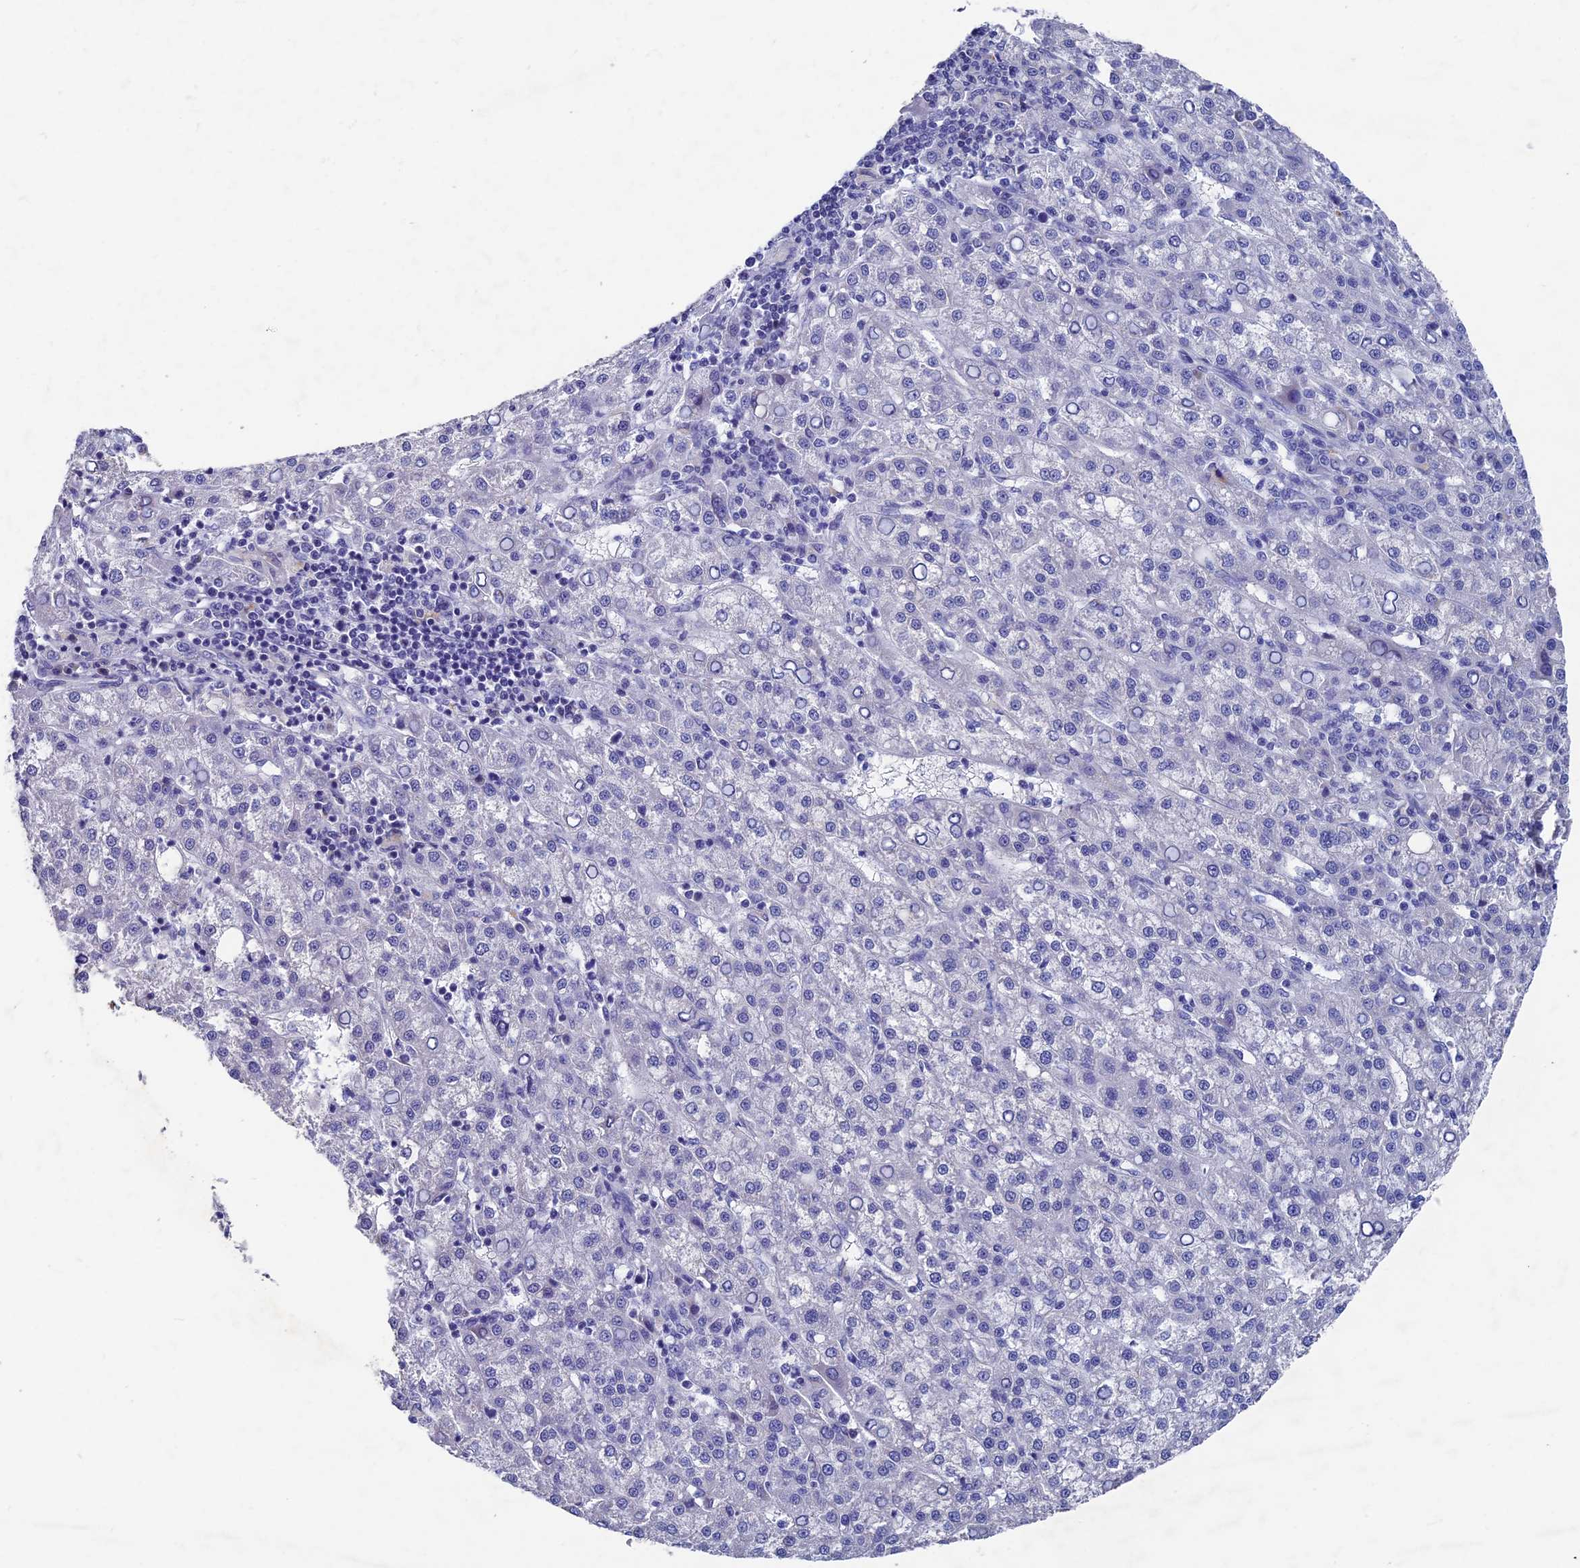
{"staining": {"intensity": "negative", "quantity": "none", "location": "none"}, "tissue": "liver cancer", "cell_type": "Tumor cells", "image_type": "cancer", "snomed": [{"axis": "morphology", "description": "Carcinoma, Hepatocellular, NOS"}, {"axis": "topography", "description": "Liver"}], "caption": "Immunohistochemistry micrograph of human liver cancer stained for a protein (brown), which displays no staining in tumor cells.", "gene": "OAT", "patient": {"sex": "female", "age": 58}}